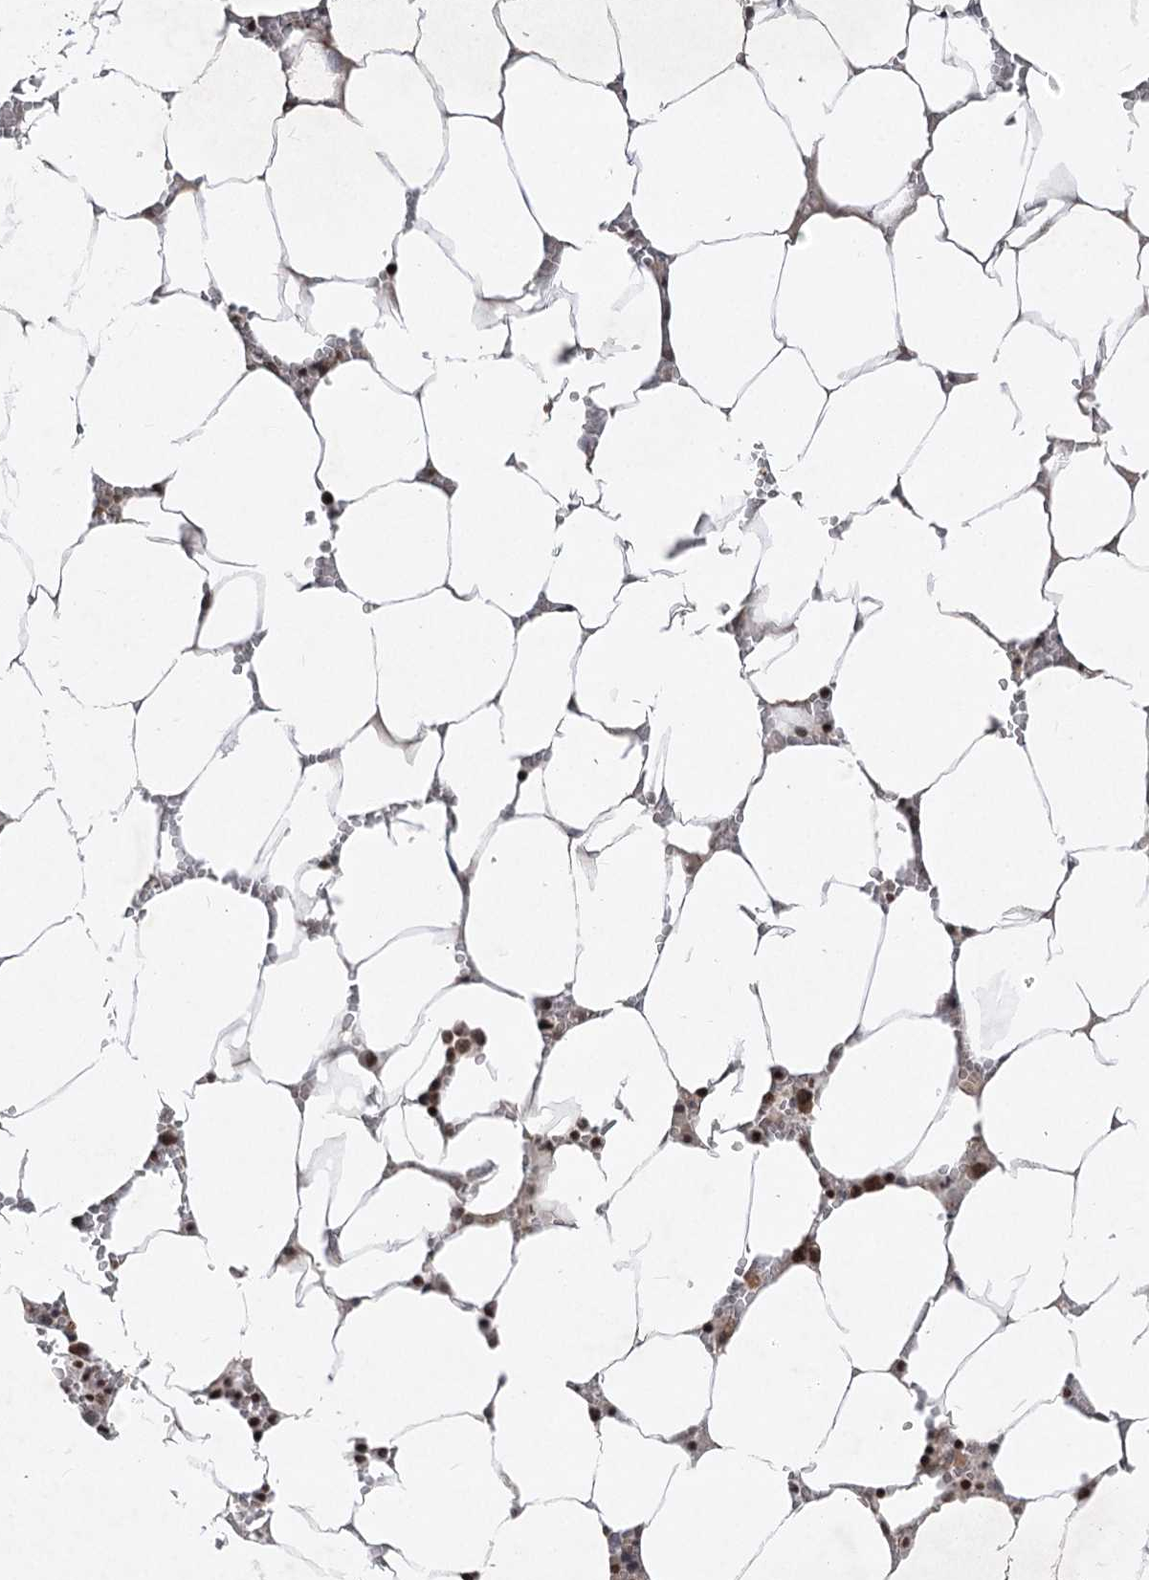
{"staining": {"intensity": "strong", "quantity": ">75%", "location": "nuclear"}, "tissue": "bone marrow", "cell_type": "Hematopoietic cells", "image_type": "normal", "snomed": [{"axis": "morphology", "description": "Normal tissue, NOS"}, {"axis": "topography", "description": "Bone marrow"}], "caption": "This photomicrograph reveals IHC staining of unremarkable human bone marrow, with high strong nuclear positivity in approximately >75% of hematopoietic cells.", "gene": "CGGBP1", "patient": {"sex": "male", "age": 70}}